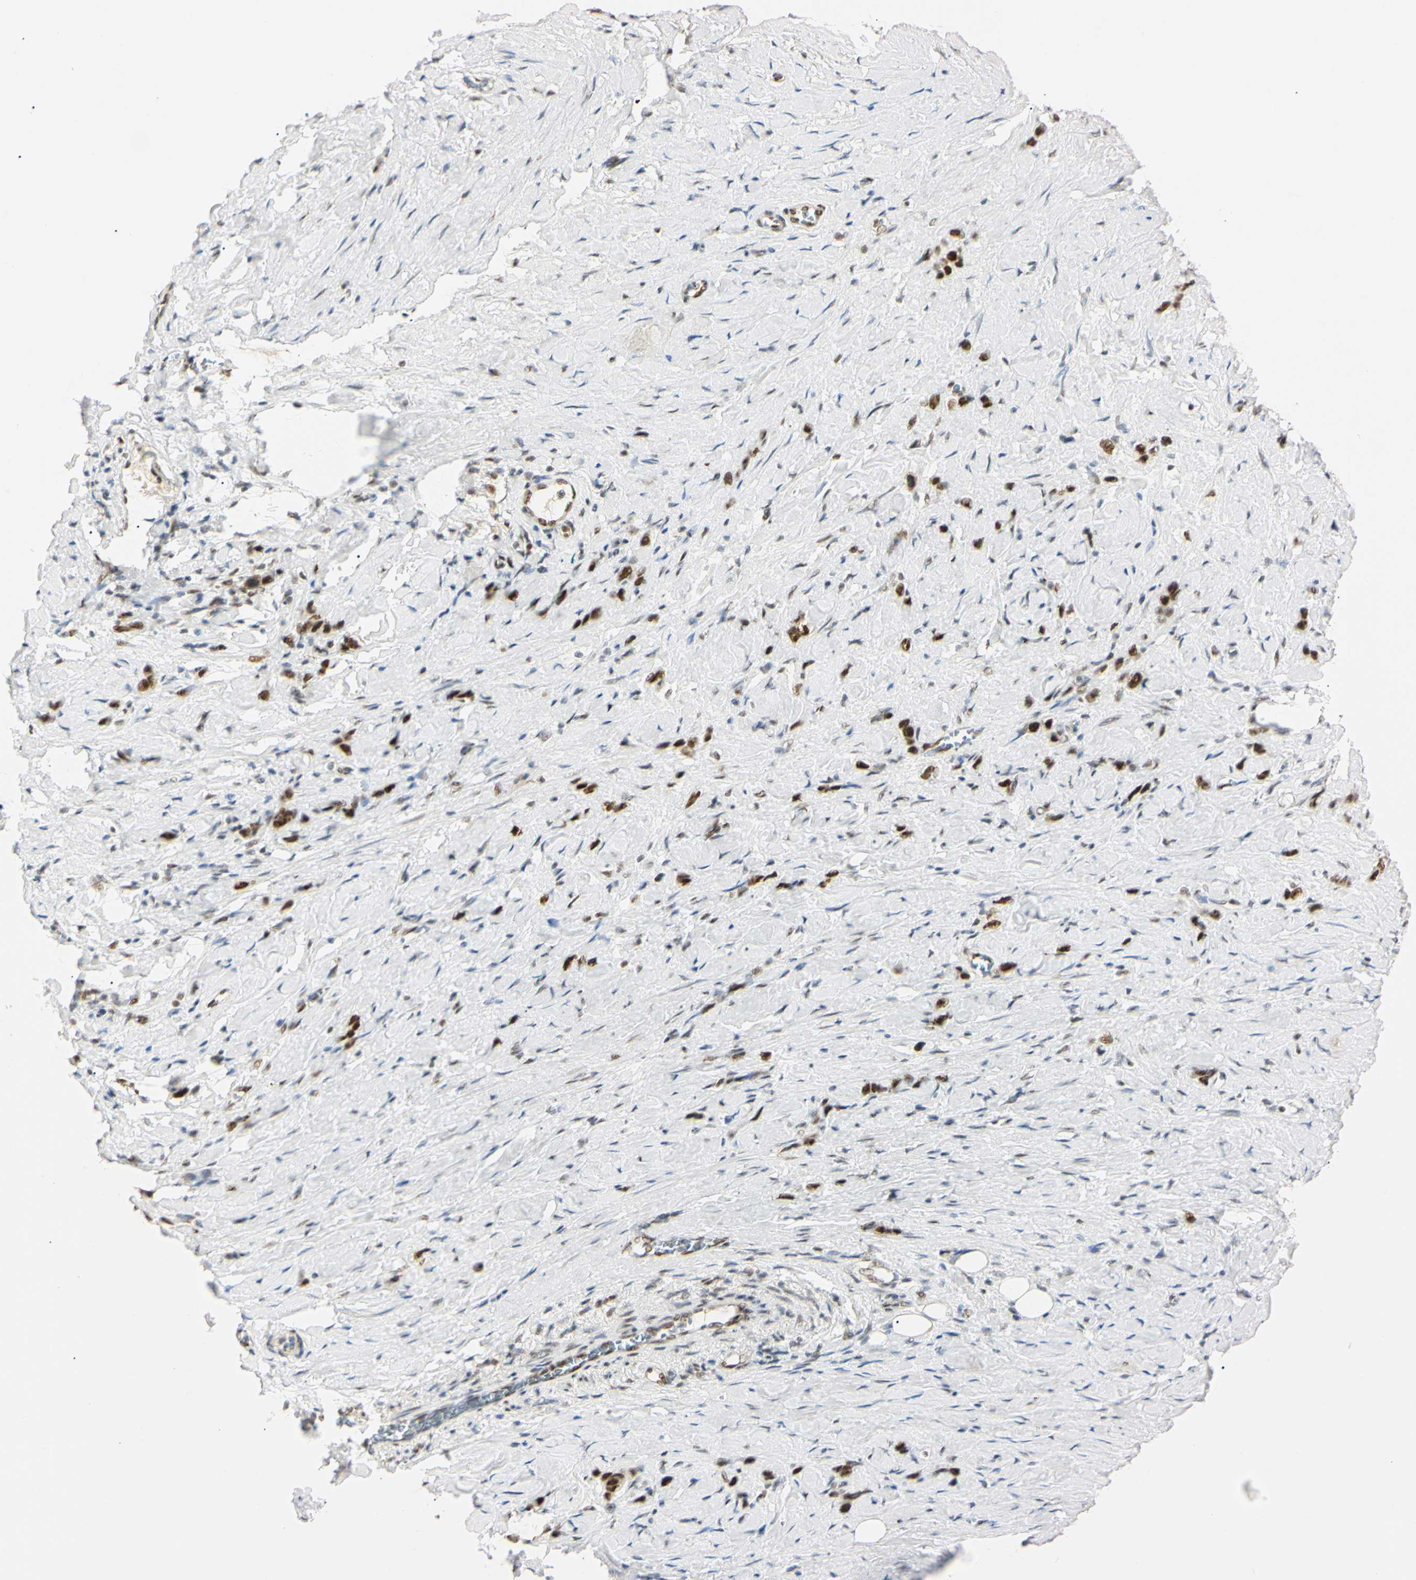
{"staining": {"intensity": "strong", "quantity": ">75%", "location": "nuclear"}, "tissue": "stomach cancer", "cell_type": "Tumor cells", "image_type": "cancer", "snomed": [{"axis": "morphology", "description": "Normal tissue, NOS"}, {"axis": "morphology", "description": "Adenocarcinoma, NOS"}, {"axis": "morphology", "description": "Adenocarcinoma, High grade"}, {"axis": "topography", "description": "Stomach, upper"}, {"axis": "topography", "description": "Stomach"}], "caption": "Approximately >75% of tumor cells in human adenocarcinoma (high-grade) (stomach) exhibit strong nuclear protein staining as visualized by brown immunohistochemical staining.", "gene": "ZNF134", "patient": {"sex": "female", "age": 65}}